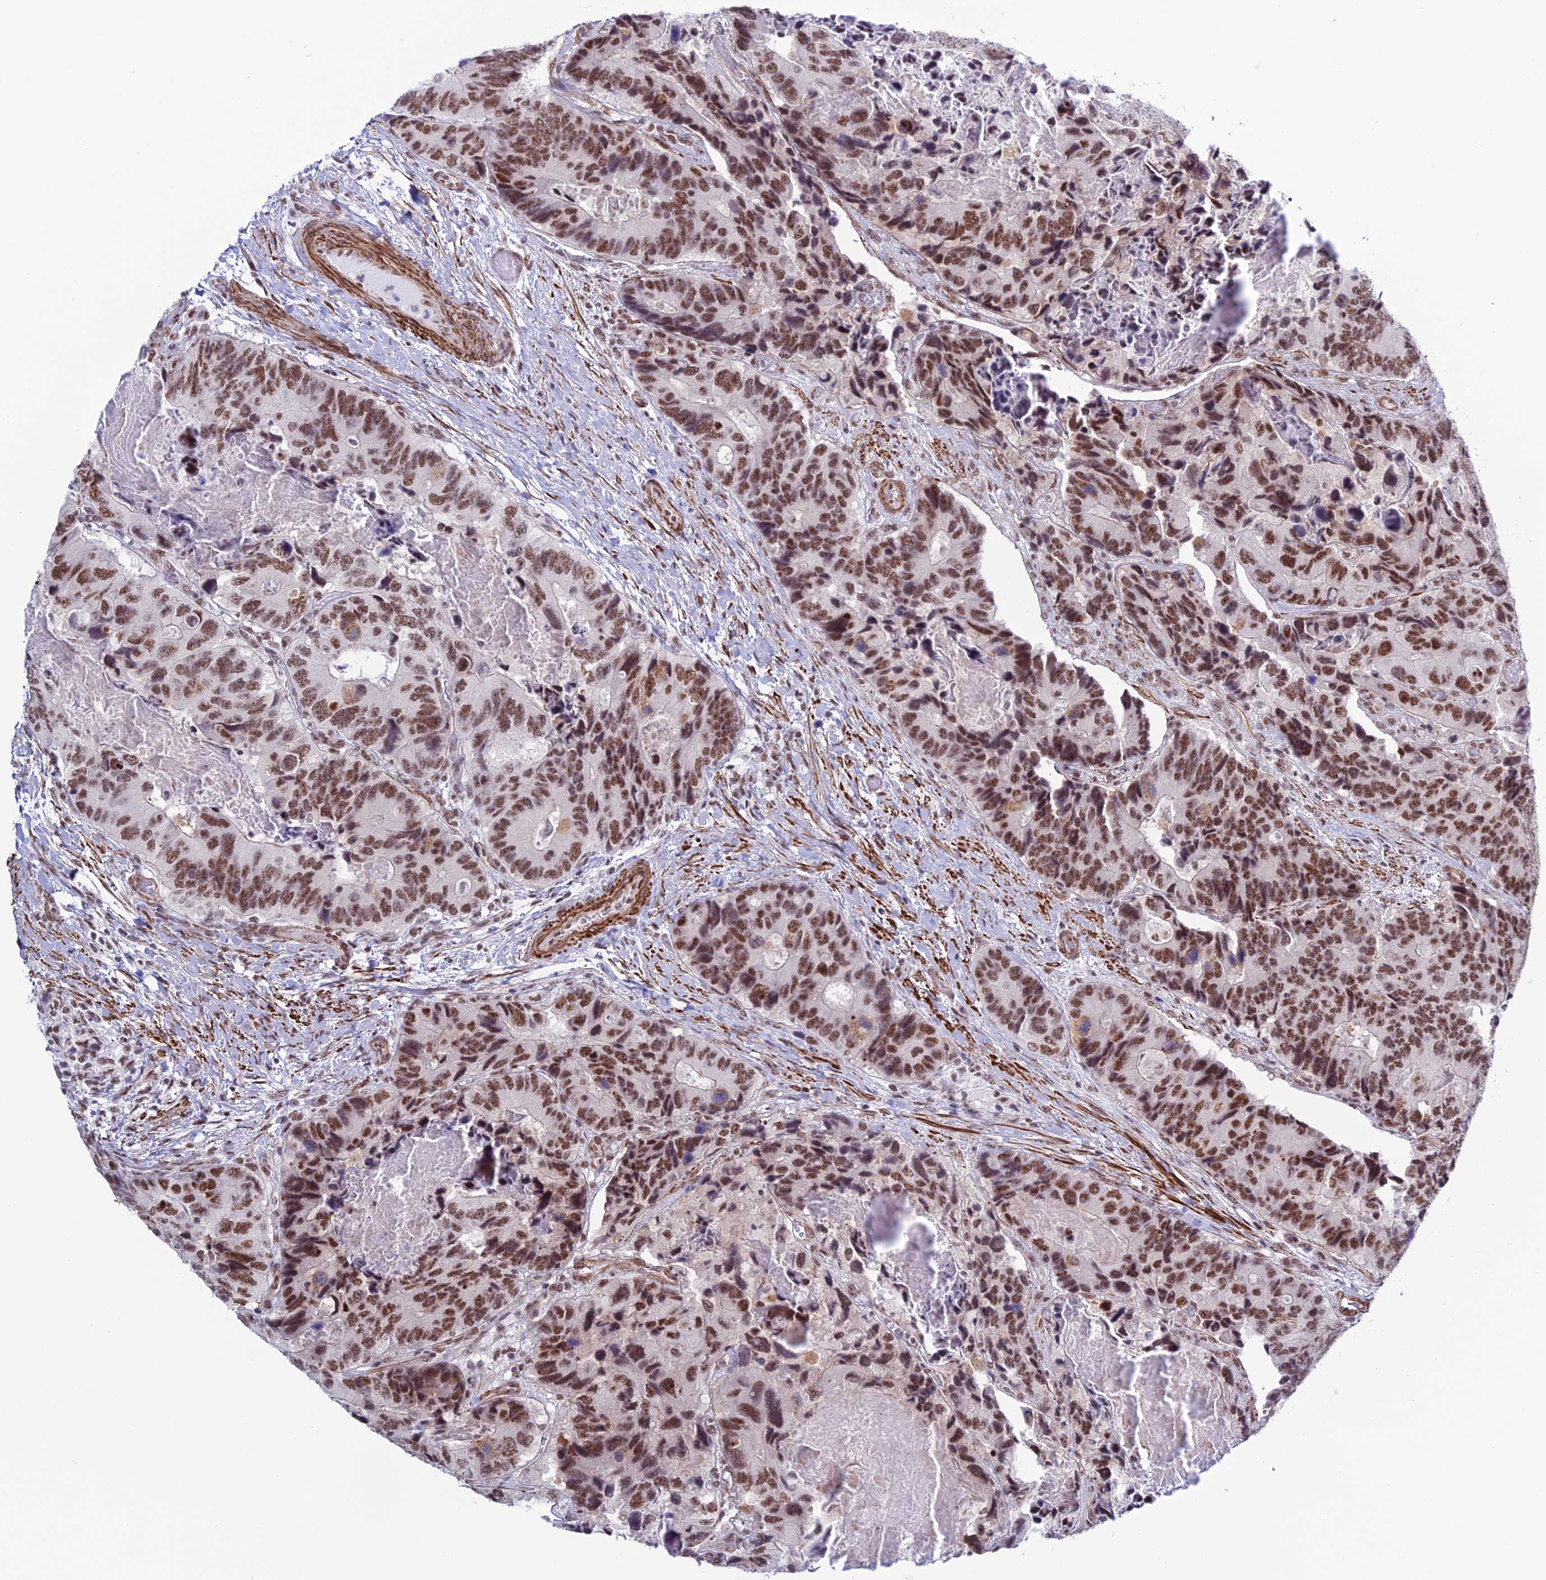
{"staining": {"intensity": "moderate", "quantity": ">75%", "location": "nuclear"}, "tissue": "colorectal cancer", "cell_type": "Tumor cells", "image_type": "cancer", "snomed": [{"axis": "morphology", "description": "Adenocarcinoma, NOS"}, {"axis": "topography", "description": "Colon"}], "caption": "Immunohistochemical staining of human colorectal adenocarcinoma demonstrates moderate nuclear protein positivity in approximately >75% of tumor cells.", "gene": "U2AF1", "patient": {"sex": "male", "age": 84}}